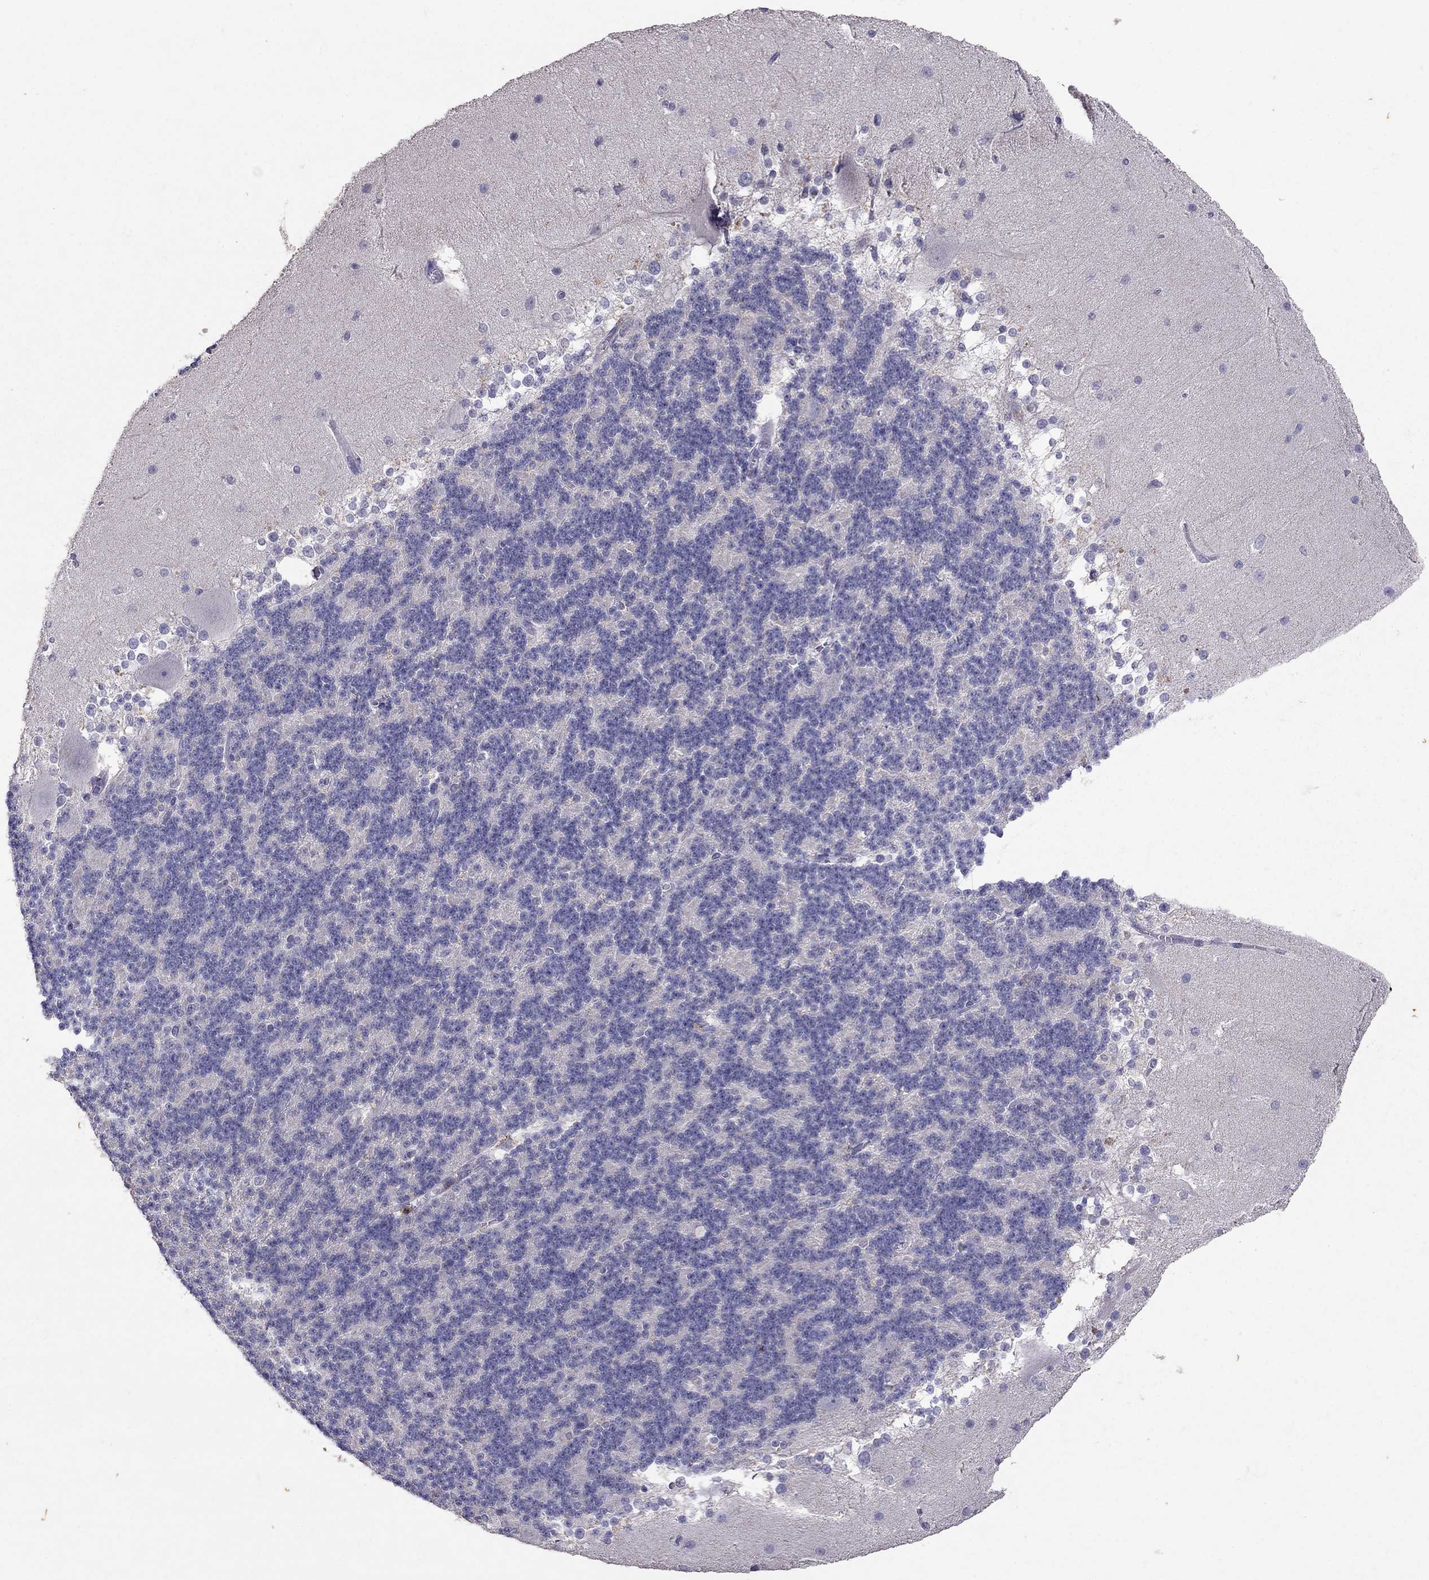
{"staining": {"intensity": "negative", "quantity": "none", "location": "none"}, "tissue": "cerebellum", "cell_type": "Cells in granular layer", "image_type": "normal", "snomed": [{"axis": "morphology", "description": "Normal tissue, NOS"}, {"axis": "topography", "description": "Cerebellum"}], "caption": "There is no significant staining in cells in granular layer of cerebellum. (Stains: DAB immunohistochemistry with hematoxylin counter stain, Microscopy: brightfield microscopy at high magnification).", "gene": "FST", "patient": {"sex": "female", "age": 19}}